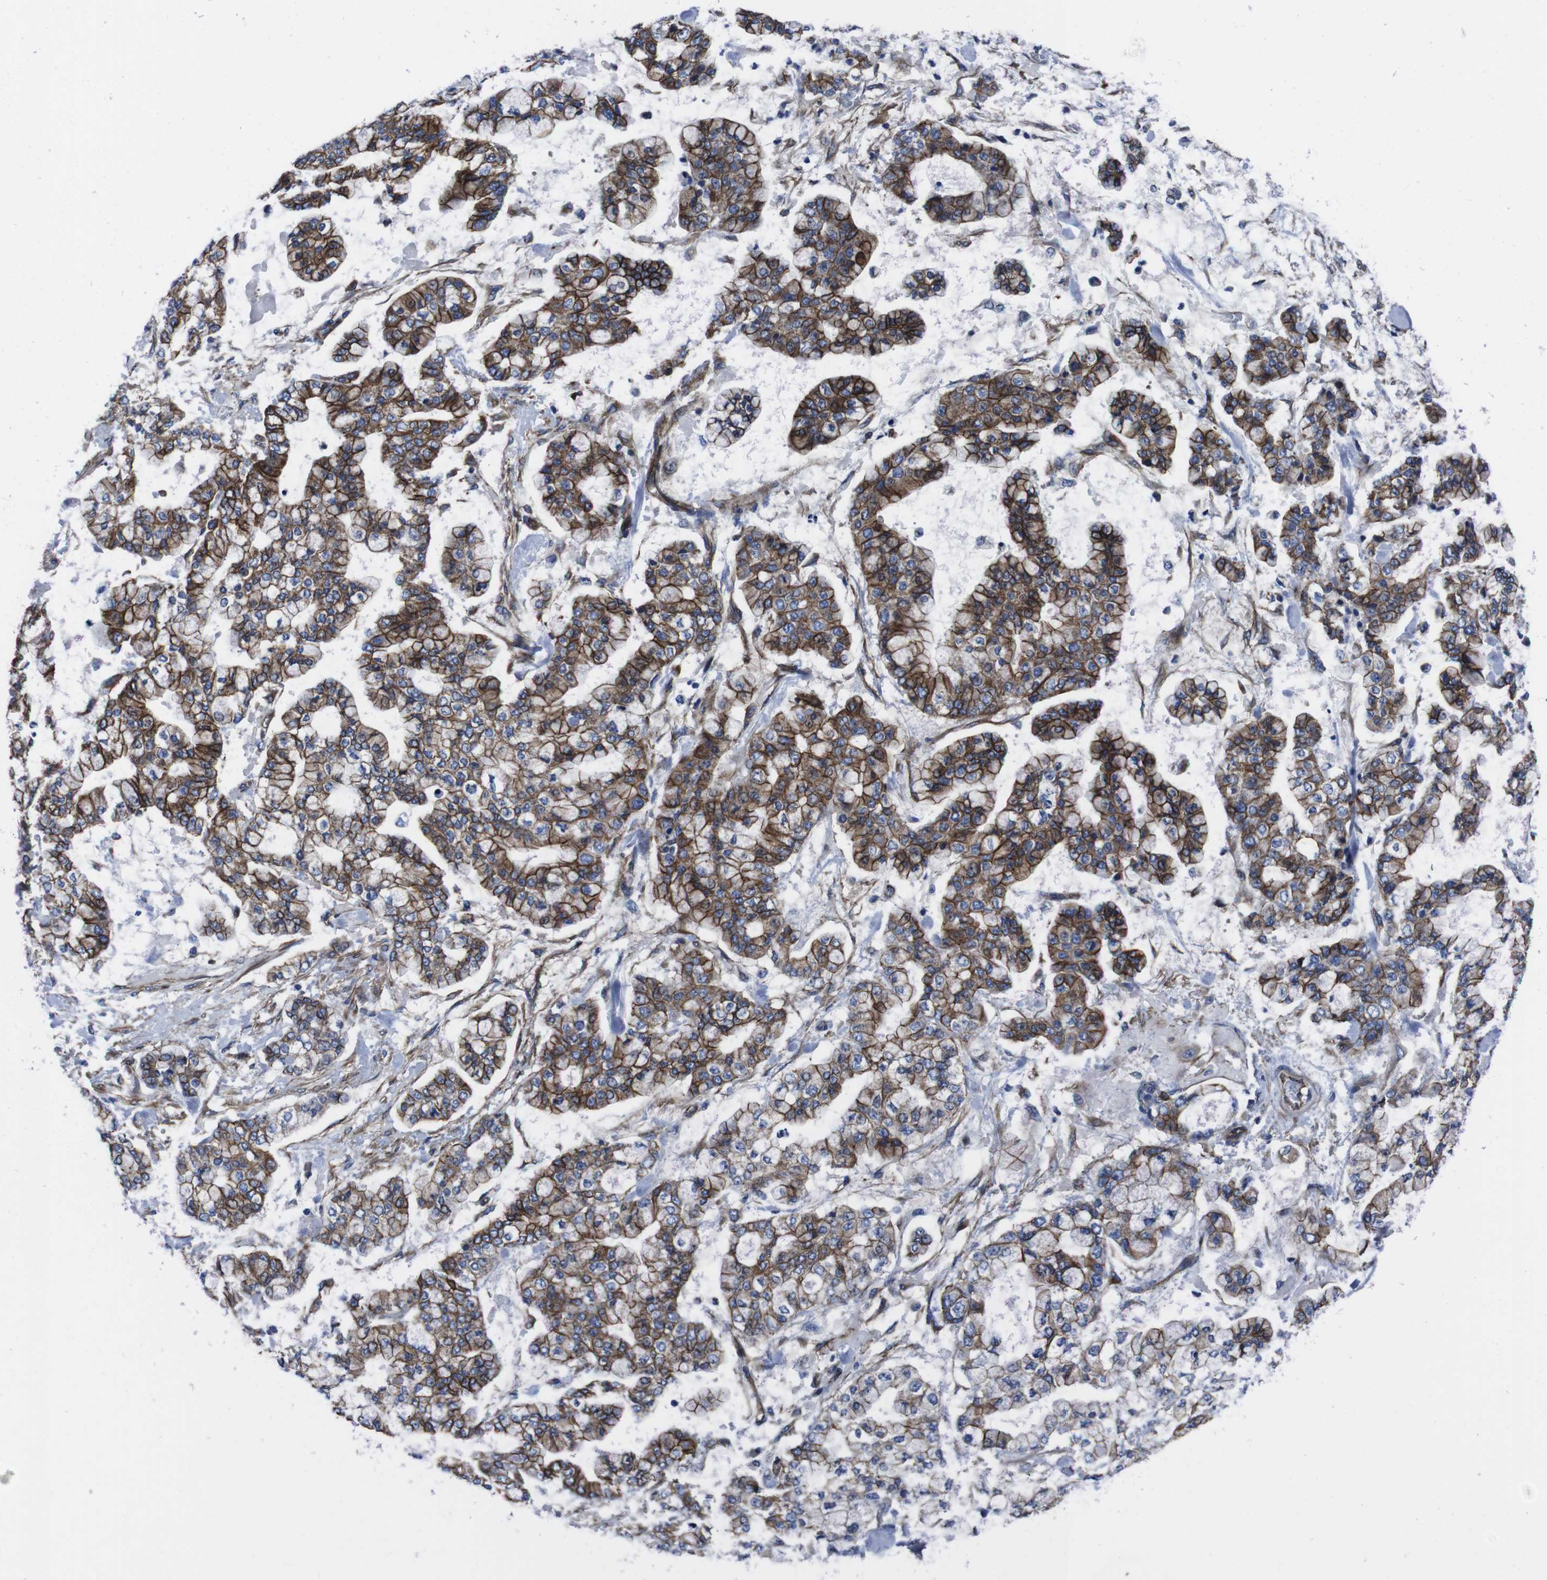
{"staining": {"intensity": "strong", "quantity": ">75%", "location": "cytoplasmic/membranous"}, "tissue": "stomach cancer", "cell_type": "Tumor cells", "image_type": "cancer", "snomed": [{"axis": "morphology", "description": "Normal tissue, NOS"}, {"axis": "morphology", "description": "Adenocarcinoma, NOS"}, {"axis": "topography", "description": "Stomach, upper"}, {"axis": "topography", "description": "Stomach"}], "caption": "IHC image of human stomach adenocarcinoma stained for a protein (brown), which displays high levels of strong cytoplasmic/membranous expression in about >75% of tumor cells.", "gene": "NUMB", "patient": {"sex": "male", "age": 76}}